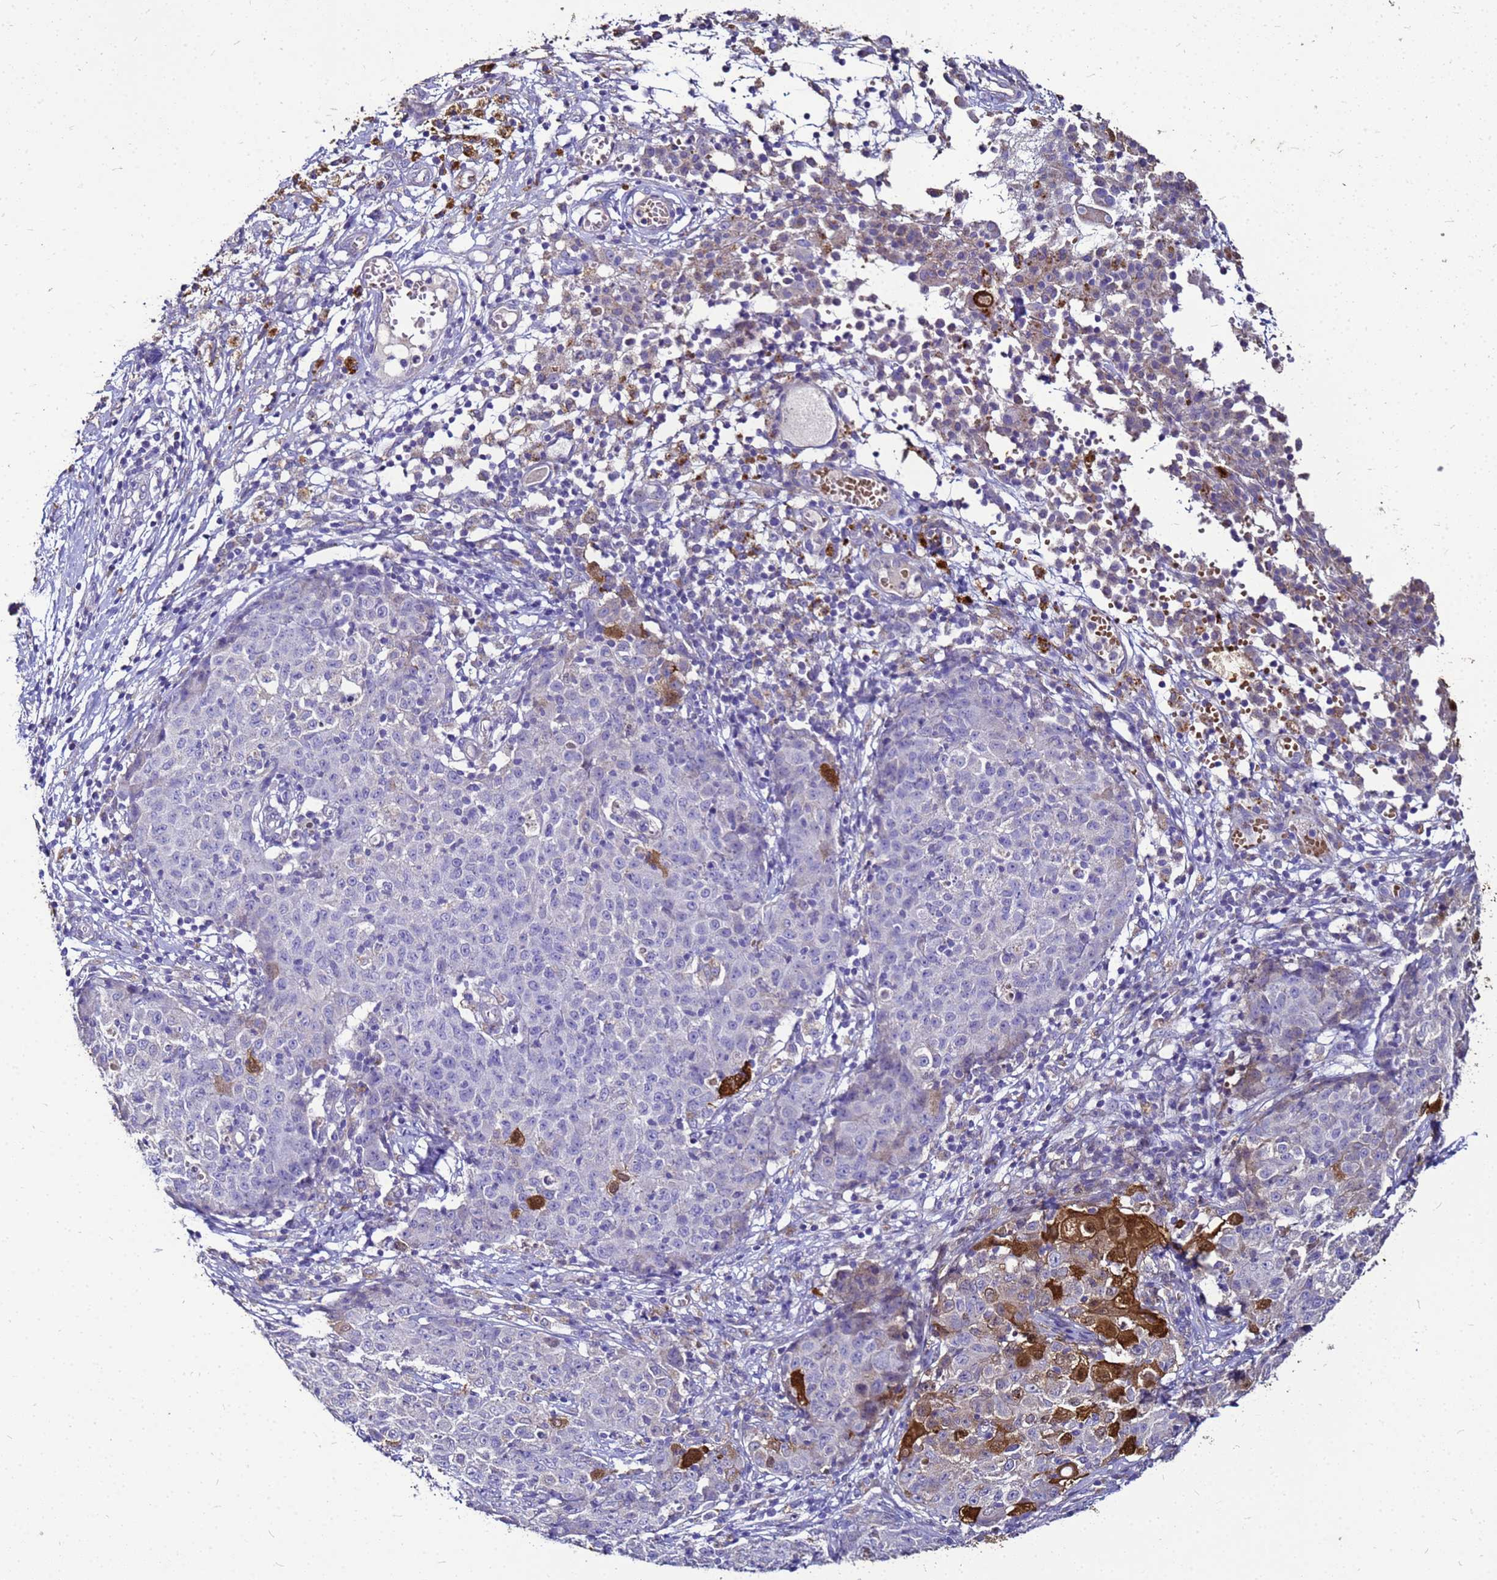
{"staining": {"intensity": "strong", "quantity": "<25%", "location": "cytoplasmic/membranous,nuclear"}, "tissue": "ovarian cancer", "cell_type": "Tumor cells", "image_type": "cancer", "snomed": [{"axis": "morphology", "description": "Carcinoma, endometroid"}, {"axis": "topography", "description": "Ovary"}], "caption": "This micrograph demonstrates immunohistochemistry staining of ovarian cancer, with medium strong cytoplasmic/membranous and nuclear staining in approximately <25% of tumor cells.", "gene": "S100A2", "patient": {"sex": "female", "age": 42}}